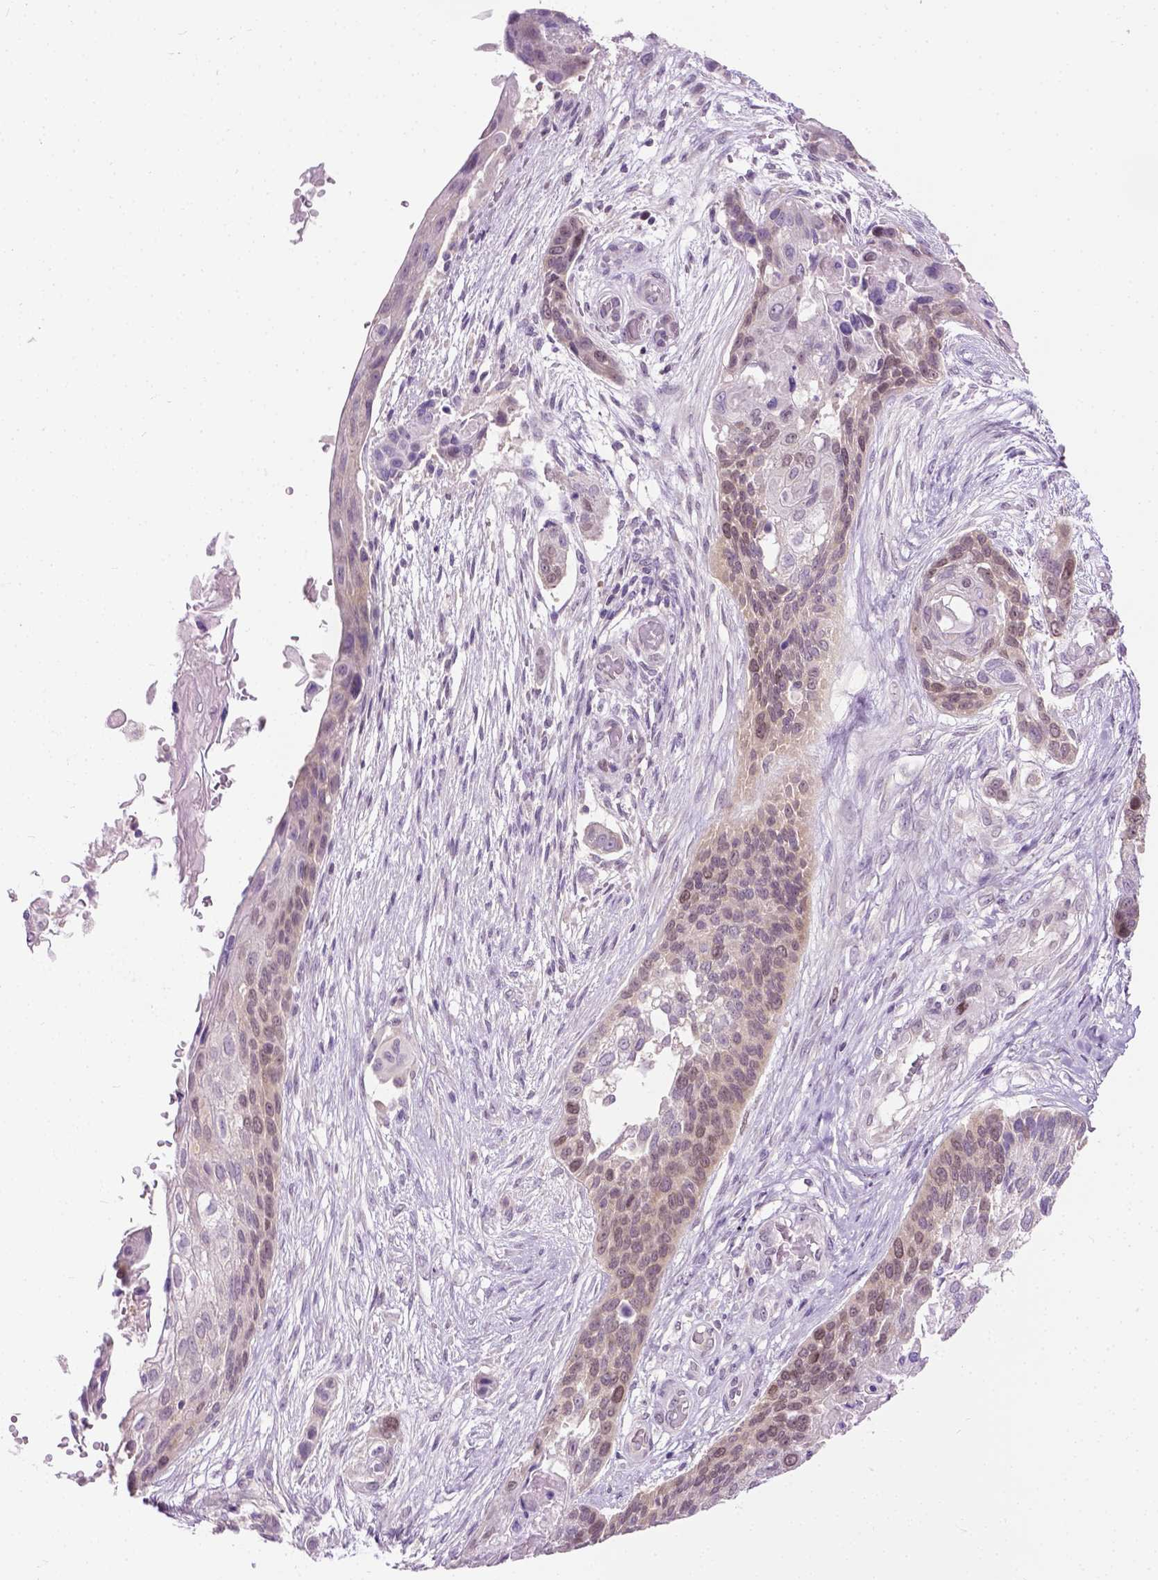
{"staining": {"intensity": "weak", "quantity": "<25%", "location": "nuclear"}, "tissue": "lung cancer", "cell_type": "Tumor cells", "image_type": "cancer", "snomed": [{"axis": "morphology", "description": "Squamous cell carcinoma, NOS"}, {"axis": "topography", "description": "Lung"}], "caption": "Micrograph shows no protein expression in tumor cells of lung squamous cell carcinoma tissue. (DAB (3,3'-diaminobenzidine) IHC visualized using brightfield microscopy, high magnification).", "gene": "DENND4A", "patient": {"sex": "male", "age": 69}}